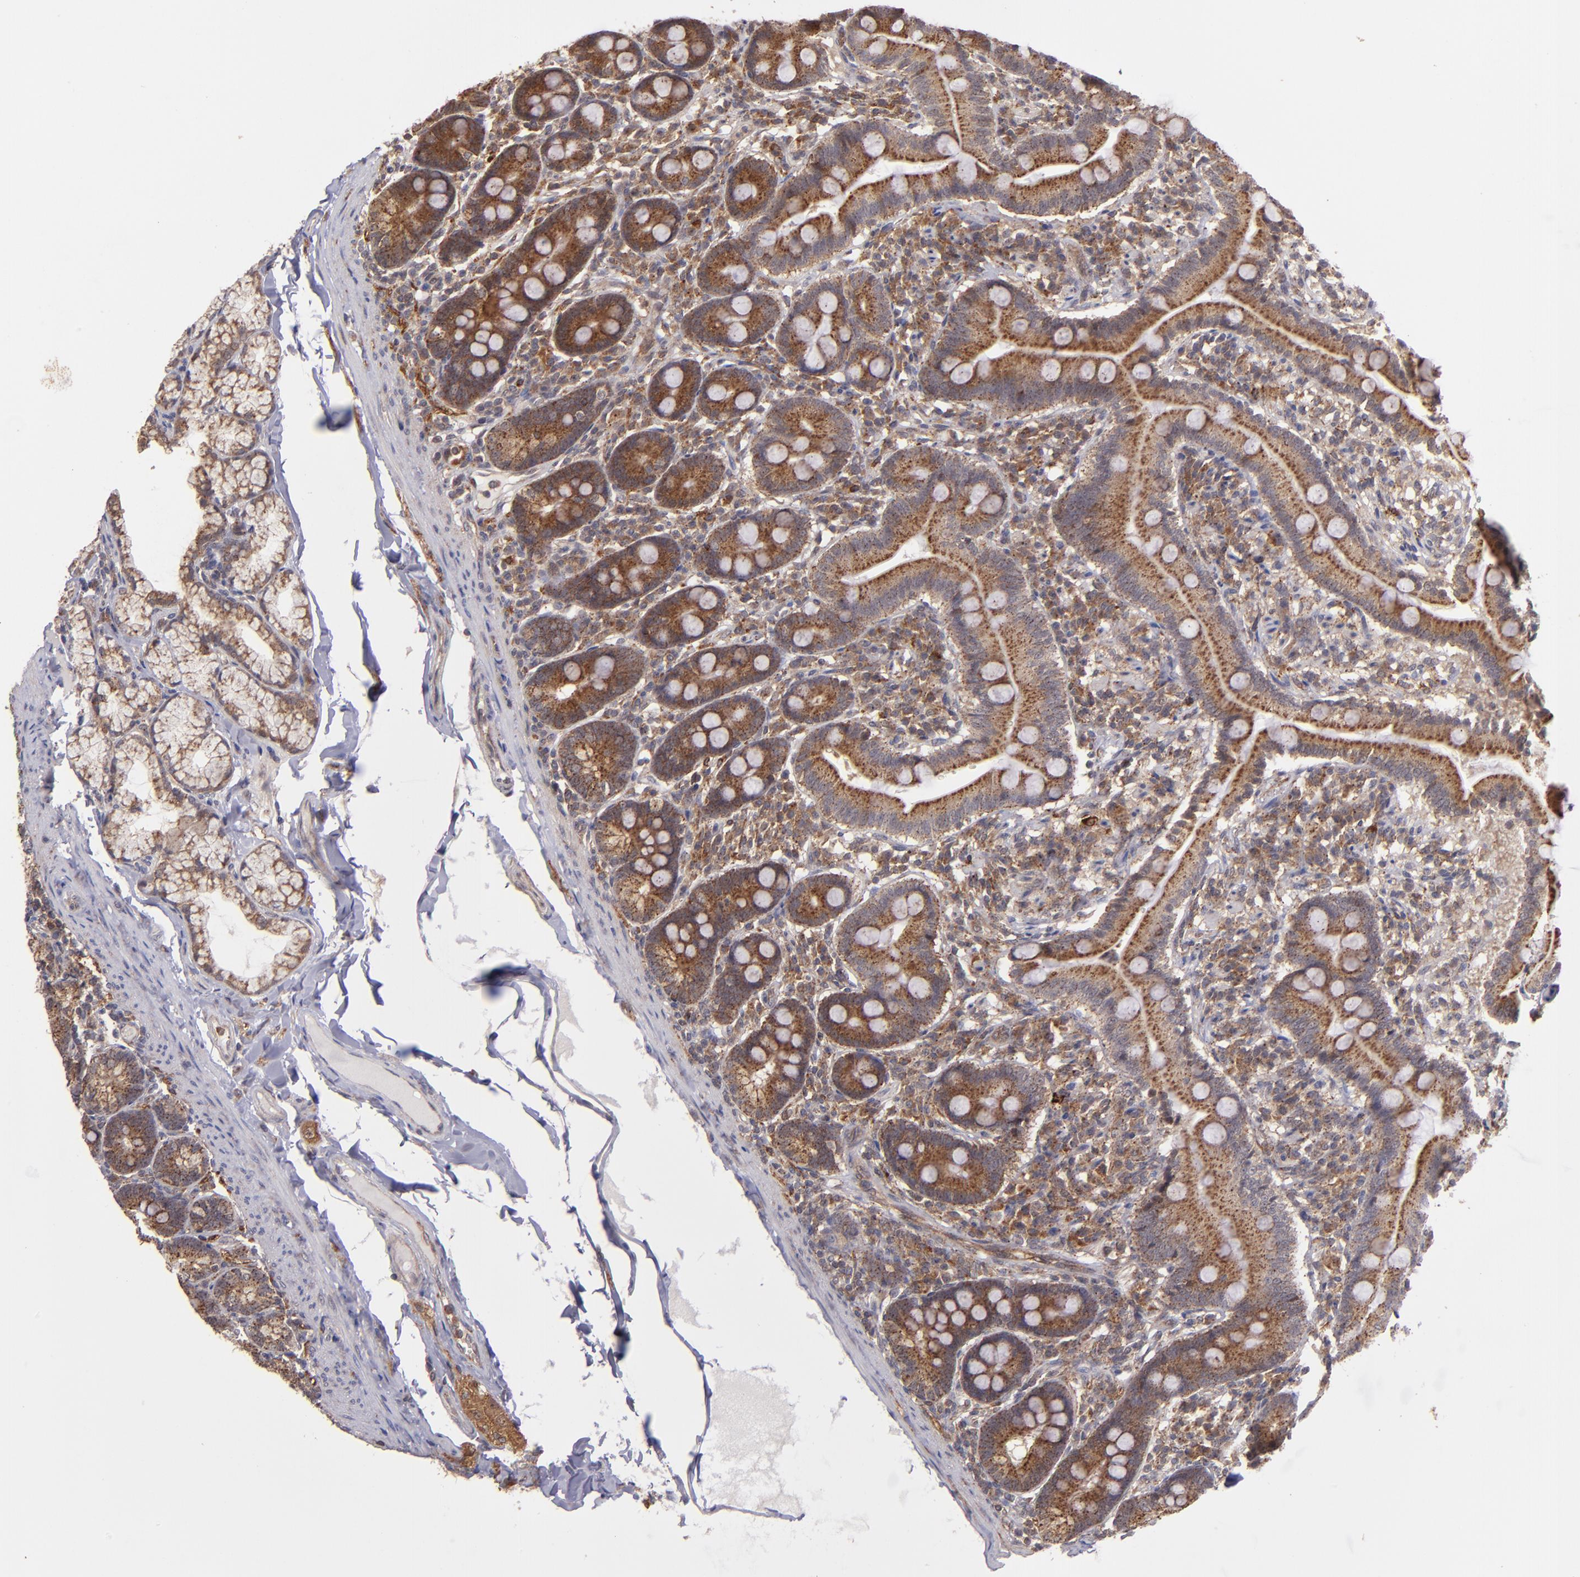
{"staining": {"intensity": "moderate", "quantity": ">75%", "location": "cytoplasmic/membranous"}, "tissue": "duodenum", "cell_type": "Glandular cells", "image_type": "normal", "snomed": [{"axis": "morphology", "description": "Normal tissue, NOS"}, {"axis": "topography", "description": "Duodenum"}], "caption": "Immunohistochemical staining of benign human duodenum exhibits medium levels of moderate cytoplasmic/membranous staining in approximately >75% of glandular cells.", "gene": "ZFYVE1", "patient": {"sex": "male", "age": 50}}